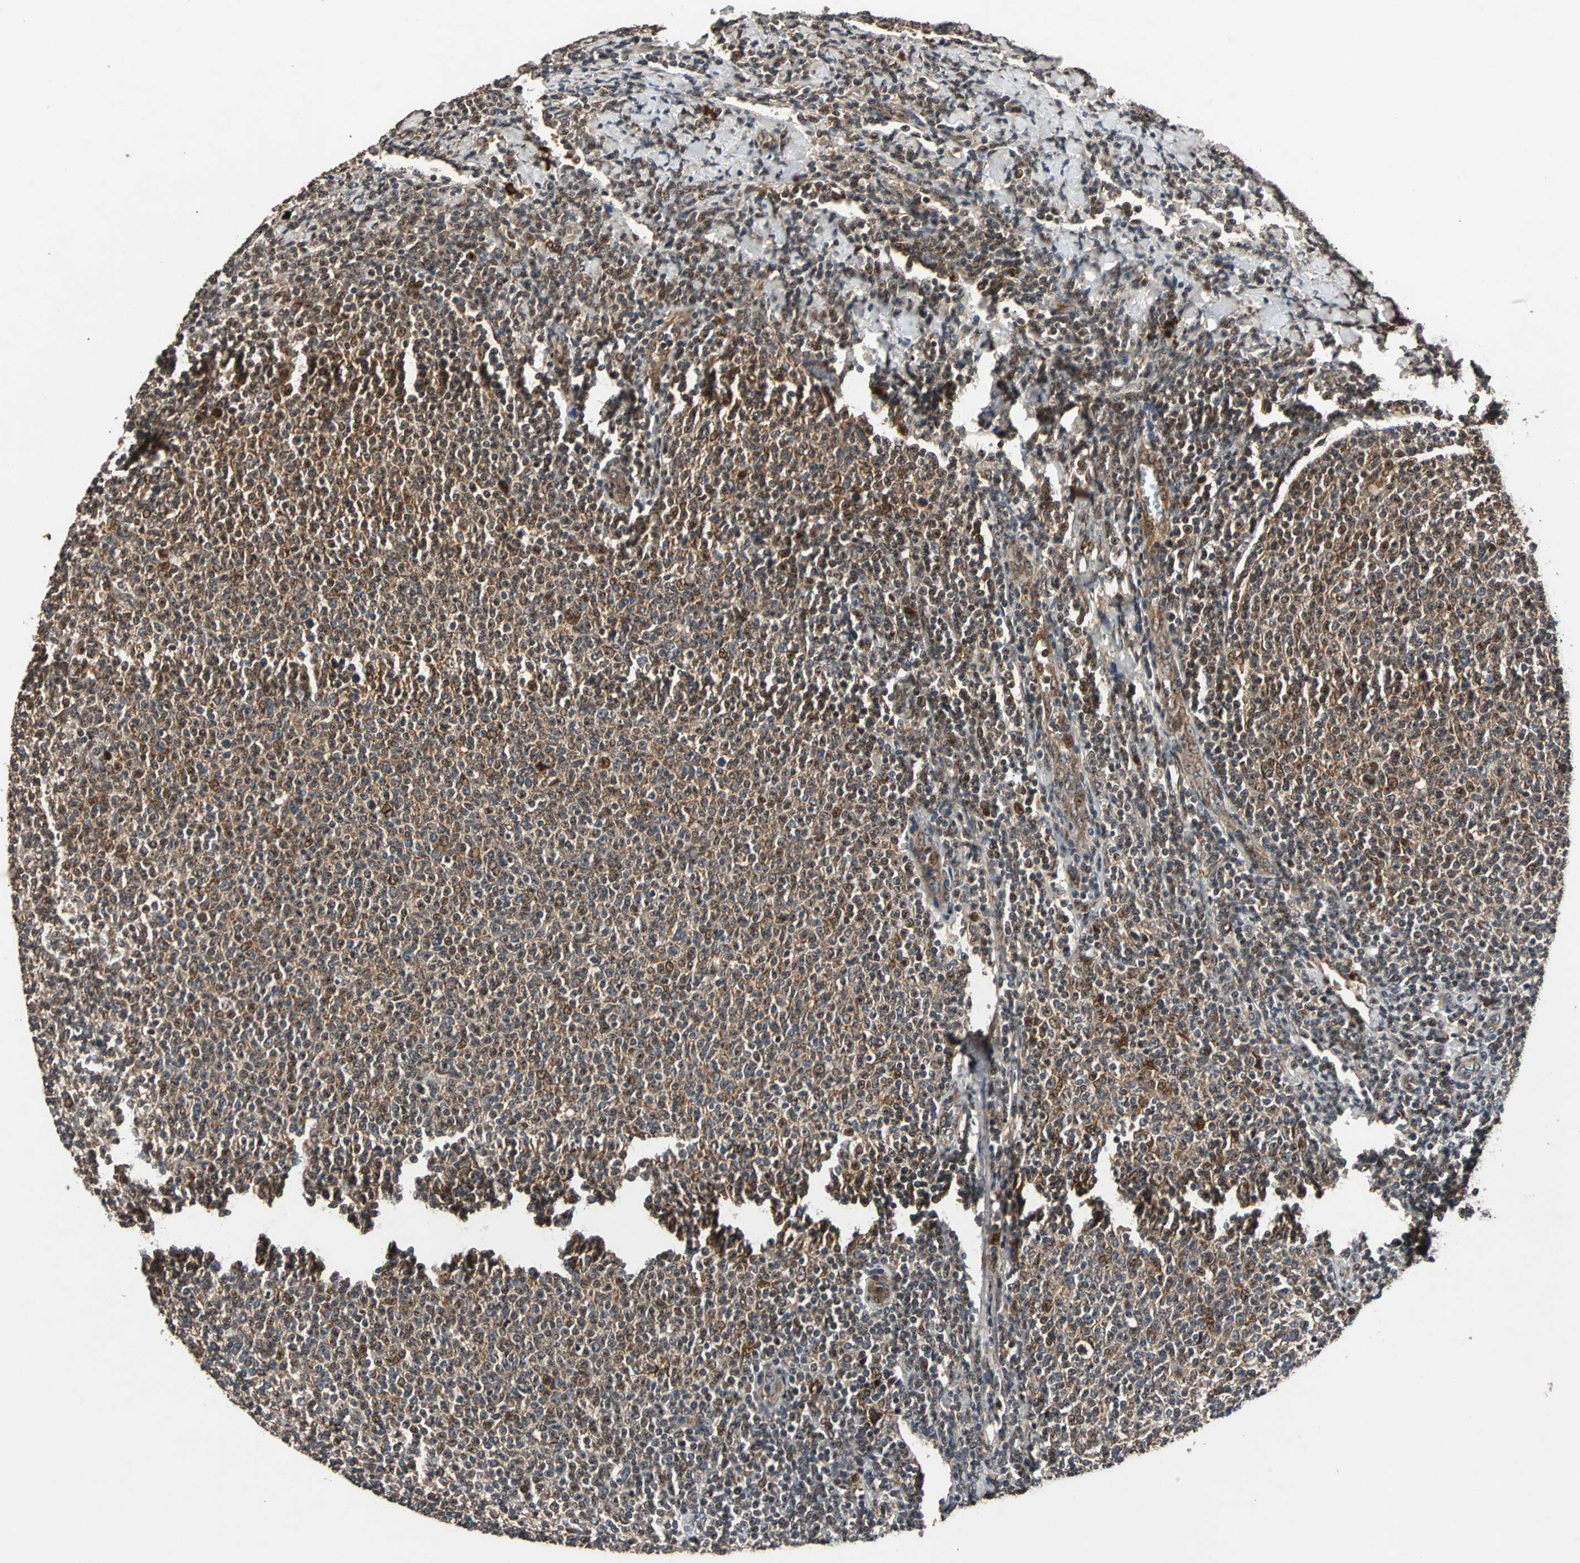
{"staining": {"intensity": "moderate", "quantity": "25%-75%", "location": "cytoplasmic/membranous,nuclear"}, "tissue": "lymphoma", "cell_type": "Tumor cells", "image_type": "cancer", "snomed": [{"axis": "morphology", "description": "Malignant lymphoma, non-Hodgkin's type, Low grade"}, {"axis": "topography", "description": "Lymph node"}], "caption": "Immunohistochemical staining of human malignant lymphoma, non-Hodgkin's type (low-grade) displays moderate cytoplasmic/membranous and nuclear protein expression in approximately 25%-75% of tumor cells. The staining was performed using DAB to visualize the protein expression in brown, while the nuclei were stained in blue with hematoxylin (Magnification: 20x).", "gene": "USP31", "patient": {"sex": "male", "age": 66}}